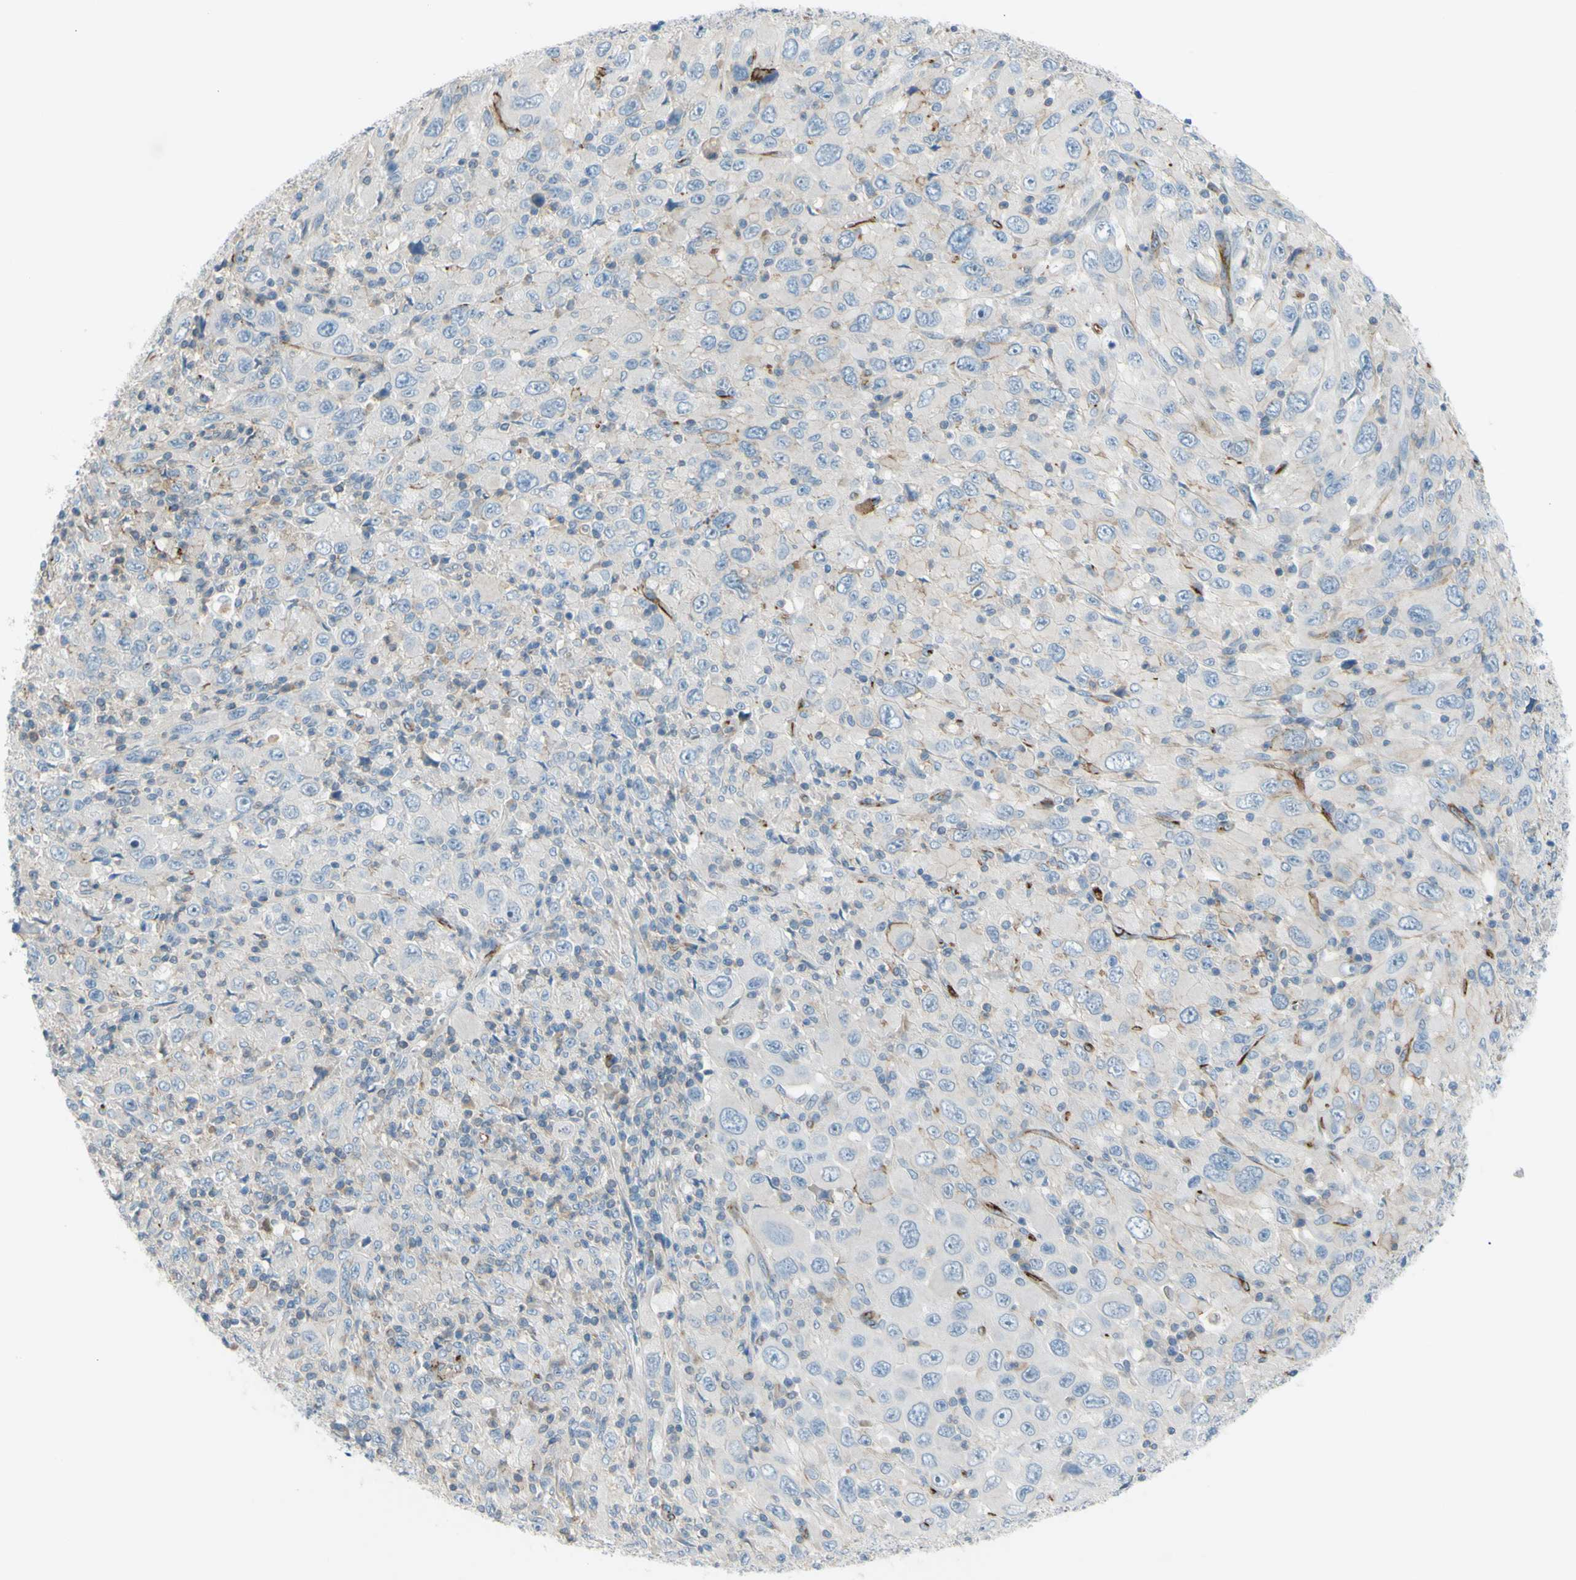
{"staining": {"intensity": "negative", "quantity": "none", "location": "none"}, "tissue": "melanoma", "cell_type": "Tumor cells", "image_type": "cancer", "snomed": [{"axis": "morphology", "description": "Malignant melanoma, Metastatic site"}, {"axis": "topography", "description": "Skin"}], "caption": "Immunohistochemistry photomicrograph of neoplastic tissue: melanoma stained with DAB demonstrates no significant protein staining in tumor cells.", "gene": "PRRG2", "patient": {"sex": "female", "age": 56}}